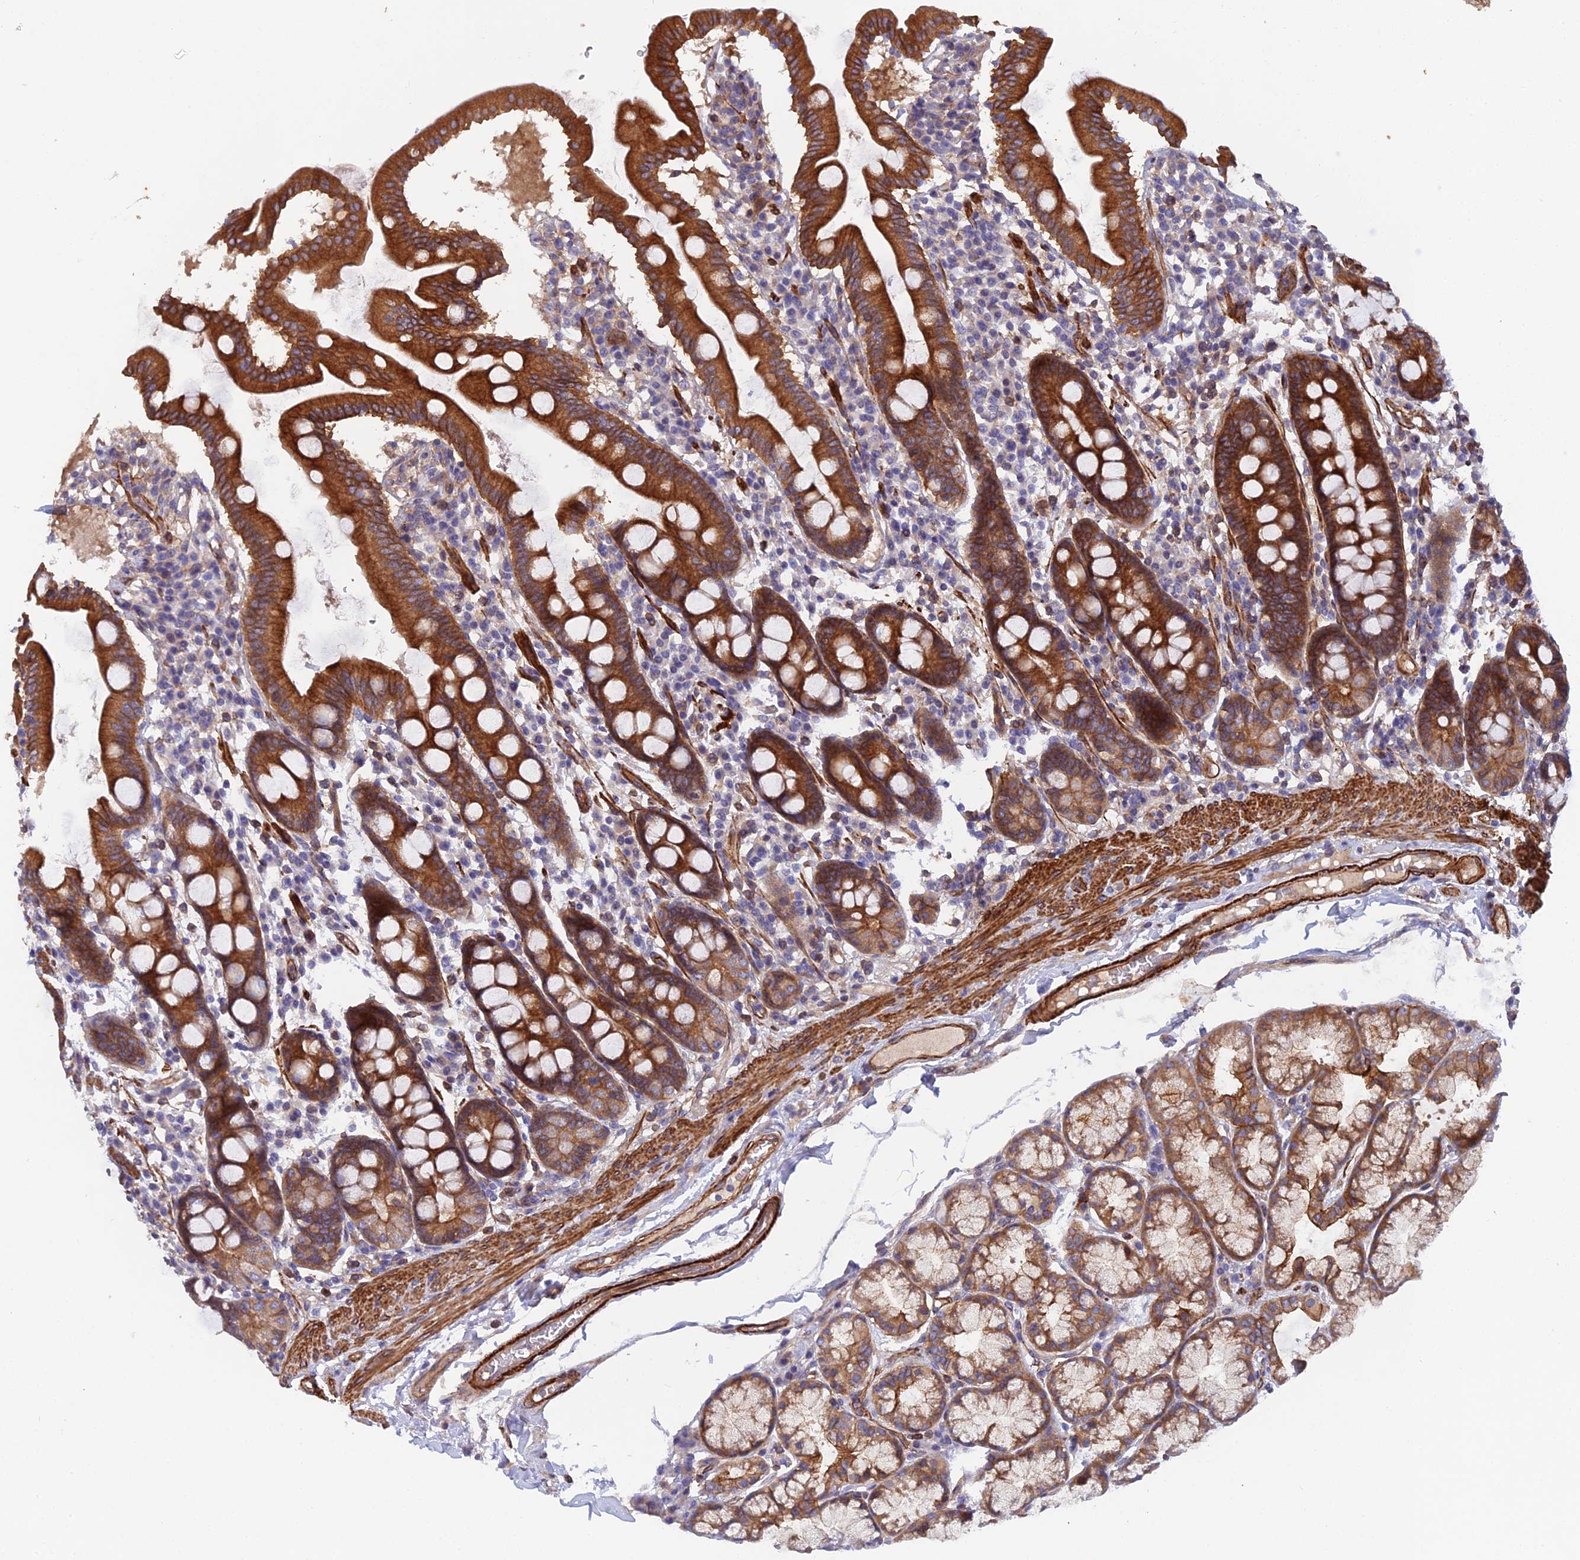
{"staining": {"intensity": "strong", "quantity": ">75%", "location": "cytoplasmic/membranous"}, "tissue": "duodenum", "cell_type": "Glandular cells", "image_type": "normal", "snomed": [{"axis": "morphology", "description": "Normal tissue, NOS"}, {"axis": "topography", "description": "Duodenum"}], "caption": "DAB (3,3'-diaminobenzidine) immunohistochemical staining of normal human duodenum demonstrates strong cytoplasmic/membranous protein expression in approximately >75% of glandular cells. The staining is performed using DAB (3,3'-diaminobenzidine) brown chromogen to label protein expression. The nuclei are counter-stained blue using hematoxylin.", "gene": "RALGAPA2", "patient": {"sex": "male", "age": 50}}